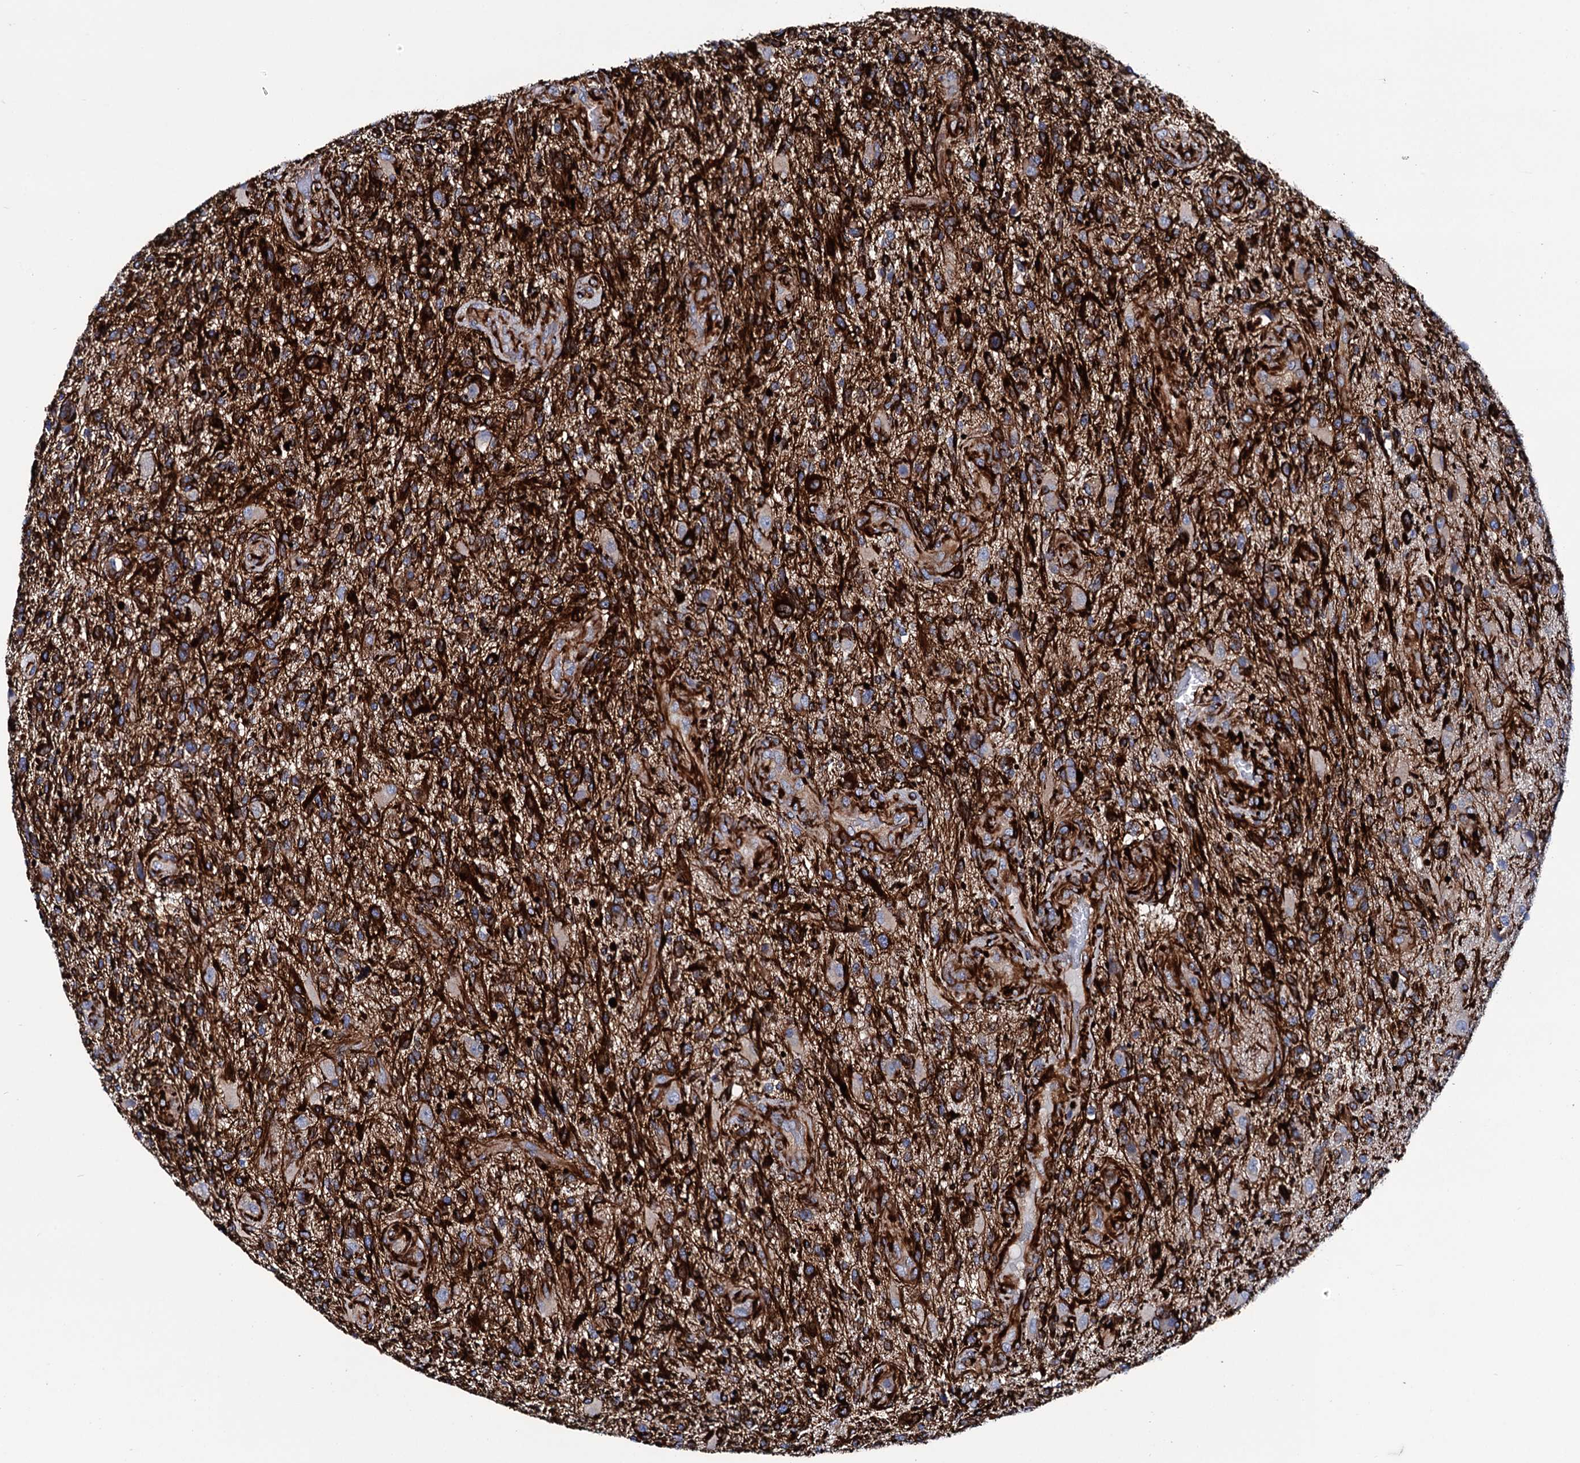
{"staining": {"intensity": "moderate", "quantity": ">75%", "location": "cytoplasmic/membranous"}, "tissue": "glioma", "cell_type": "Tumor cells", "image_type": "cancer", "snomed": [{"axis": "morphology", "description": "Glioma, malignant, High grade"}, {"axis": "topography", "description": "Brain"}], "caption": "The image shows staining of malignant glioma (high-grade), revealing moderate cytoplasmic/membranous protein positivity (brown color) within tumor cells. (brown staining indicates protein expression, while blue staining denotes nuclei).", "gene": "AXL", "patient": {"sex": "male", "age": 47}}